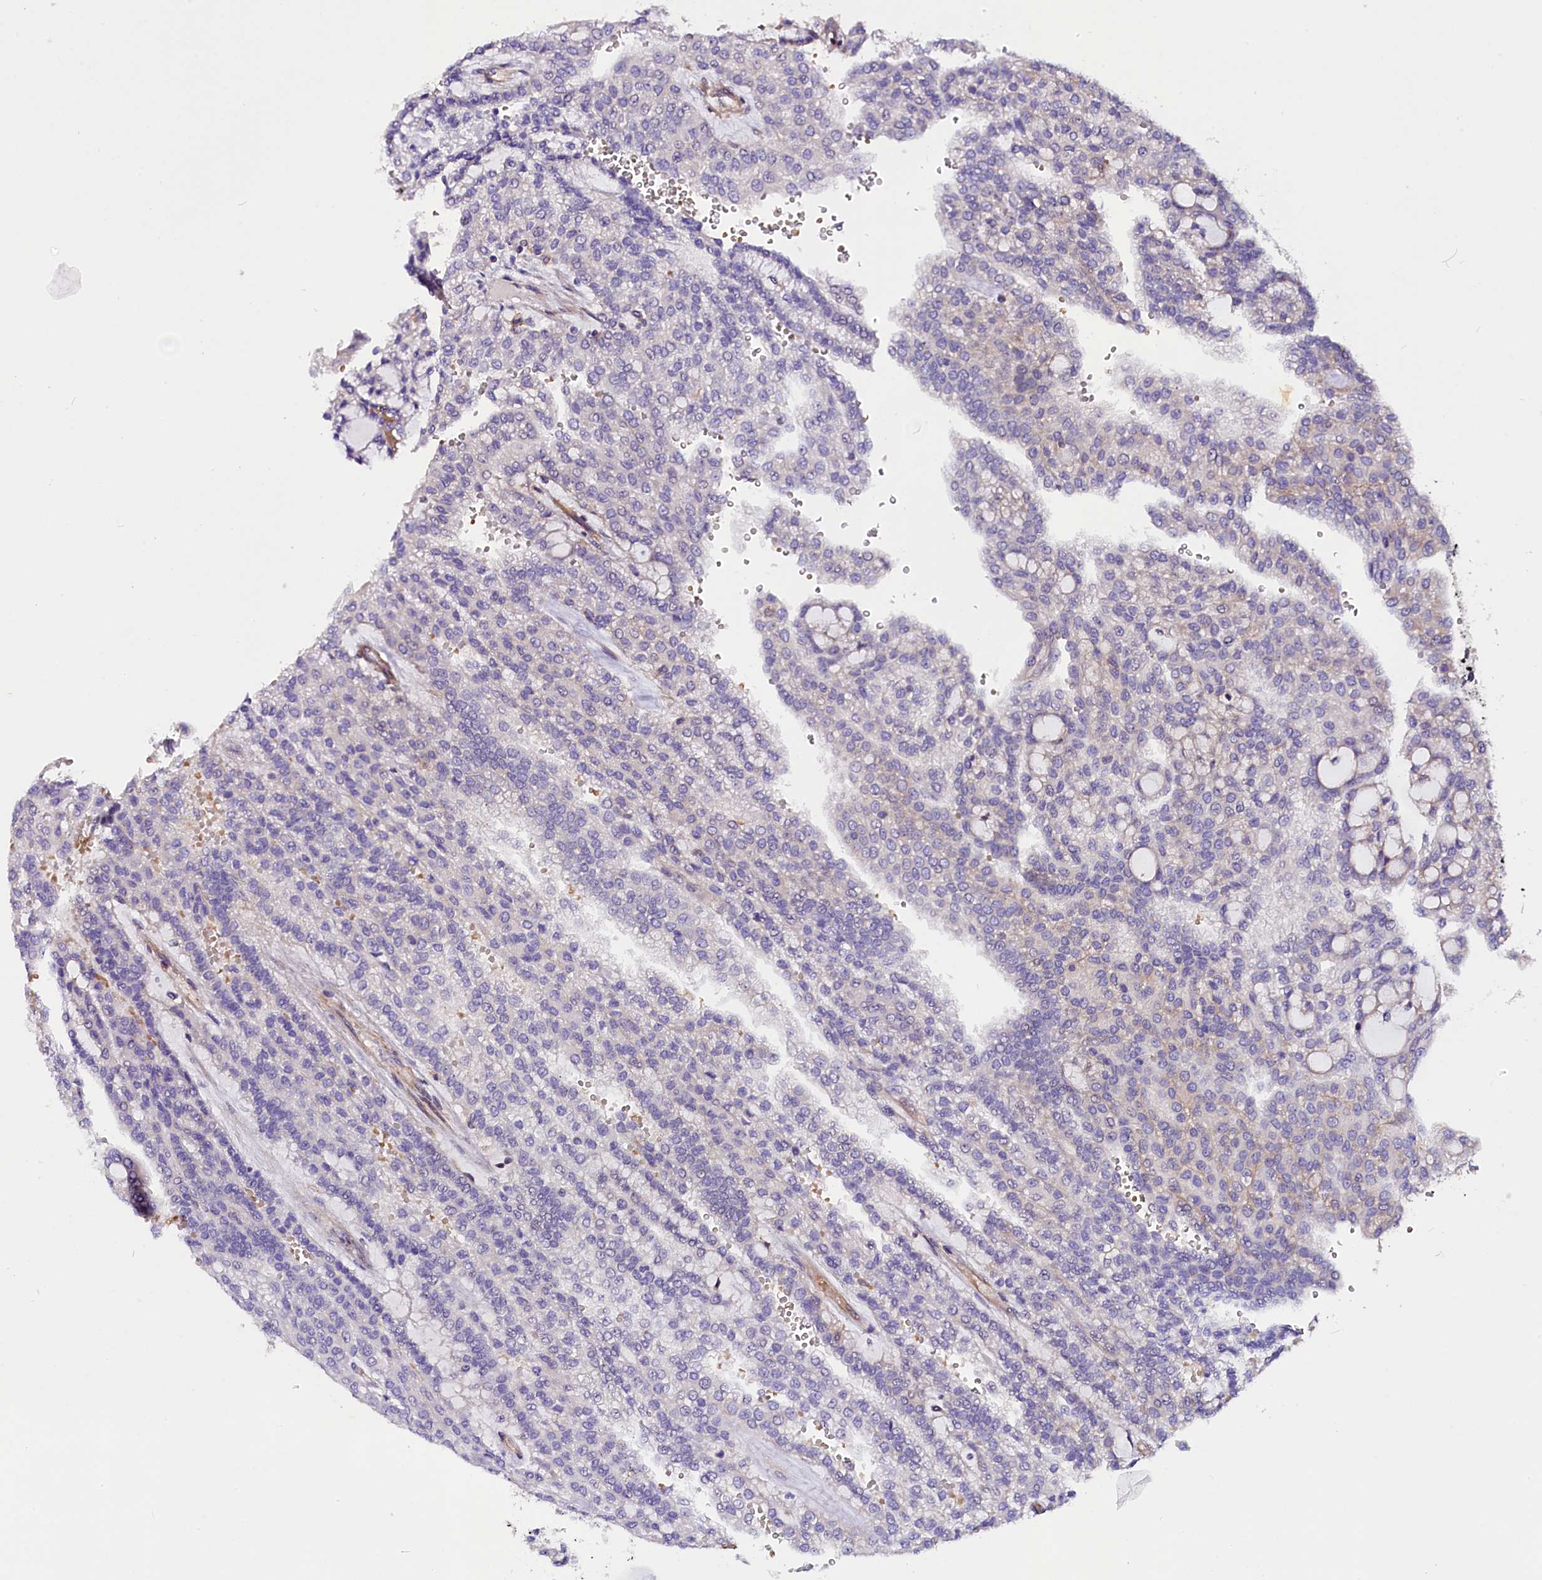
{"staining": {"intensity": "negative", "quantity": "none", "location": "none"}, "tissue": "renal cancer", "cell_type": "Tumor cells", "image_type": "cancer", "snomed": [{"axis": "morphology", "description": "Adenocarcinoma, NOS"}, {"axis": "topography", "description": "Kidney"}], "caption": "Tumor cells show no significant protein positivity in adenocarcinoma (renal). (Stains: DAB IHC with hematoxylin counter stain, Microscopy: brightfield microscopy at high magnification).", "gene": "MED20", "patient": {"sex": "male", "age": 63}}